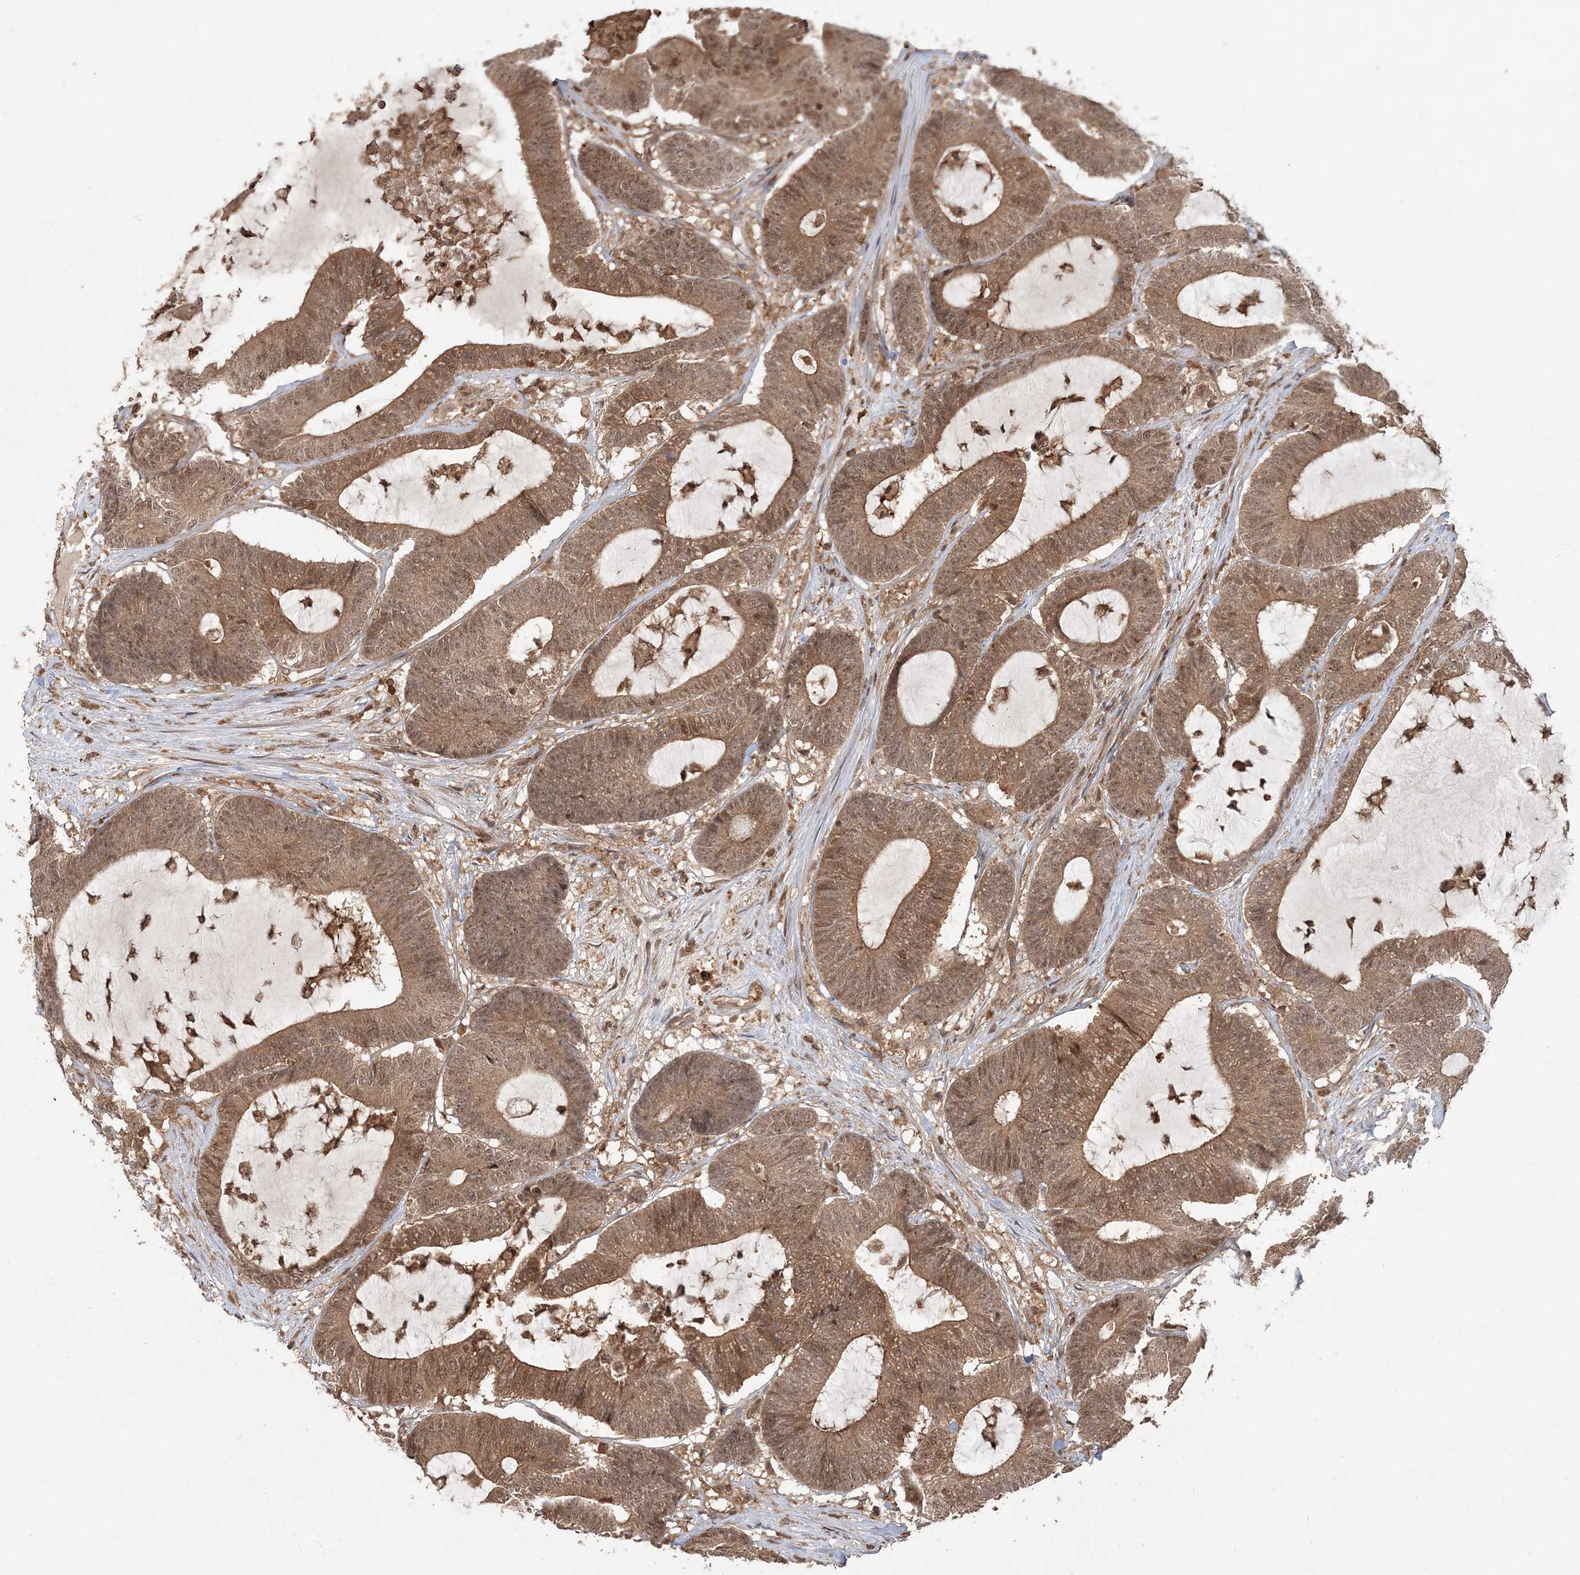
{"staining": {"intensity": "moderate", "quantity": ">75%", "location": "cytoplasmic/membranous,nuclear"}, "tissue": "colorectal cancer", "cell_type": "Tumor cells", "image_type": "cancer", "snomed": [{"axis": "morphology", "description": "Adenocarcinoma, NOS"}, {"axis": "topography", "description": "Colon"}], "caption": "Colorectal cancer stained with a brown dye shows moderate cytoplasmic/membranous and nuclear positive expression in about >75% of tumor cells.", "gene": "CAB39", "patient": {"sex": "female", "age": 84}}